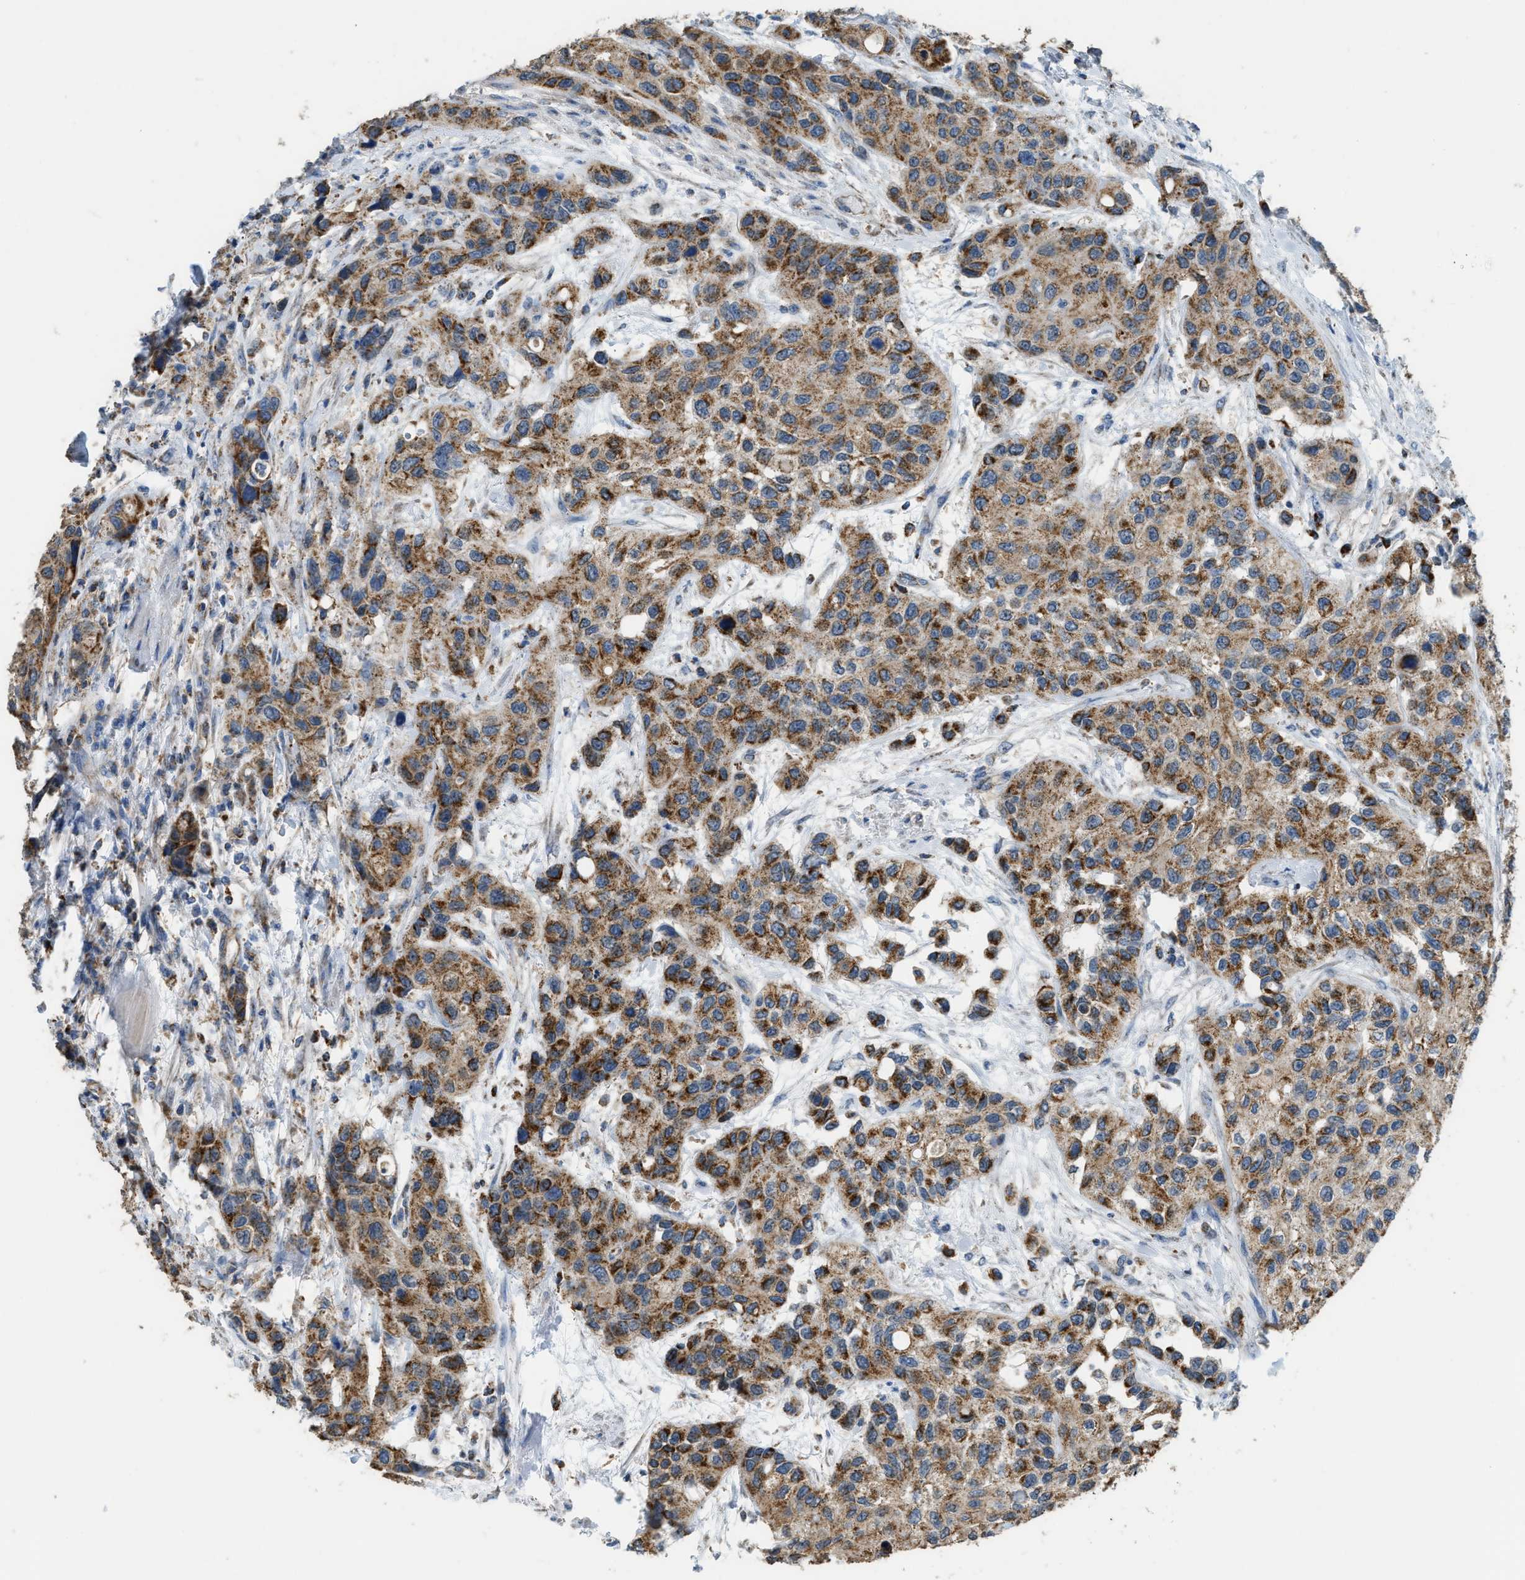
{"staining": {"intensity": "moderate", "quantity": ">75%", "location": "cytoplasmic/membranous"}, "tissue": "urothelial cancer", "cell_type": "Tumor cells", "image_type": "cancer", "snomed": [{"axis": "morphology", "description": "Urothelial carcinoma, High grade"}, {"axis": "topography", "description": "Urinary bladder"}], "caption": "Protein analysis of urothelial cancer tissue reveals moderate cytoplasmic/membranous expression in about >75% of tumor cells. (DAB (3,3'-diaminobenzidine) IHC, brown staining for protein, blue staining for nuclei).", "gene": "ETFB", "patient": {"sex": "female", "age": 56}}